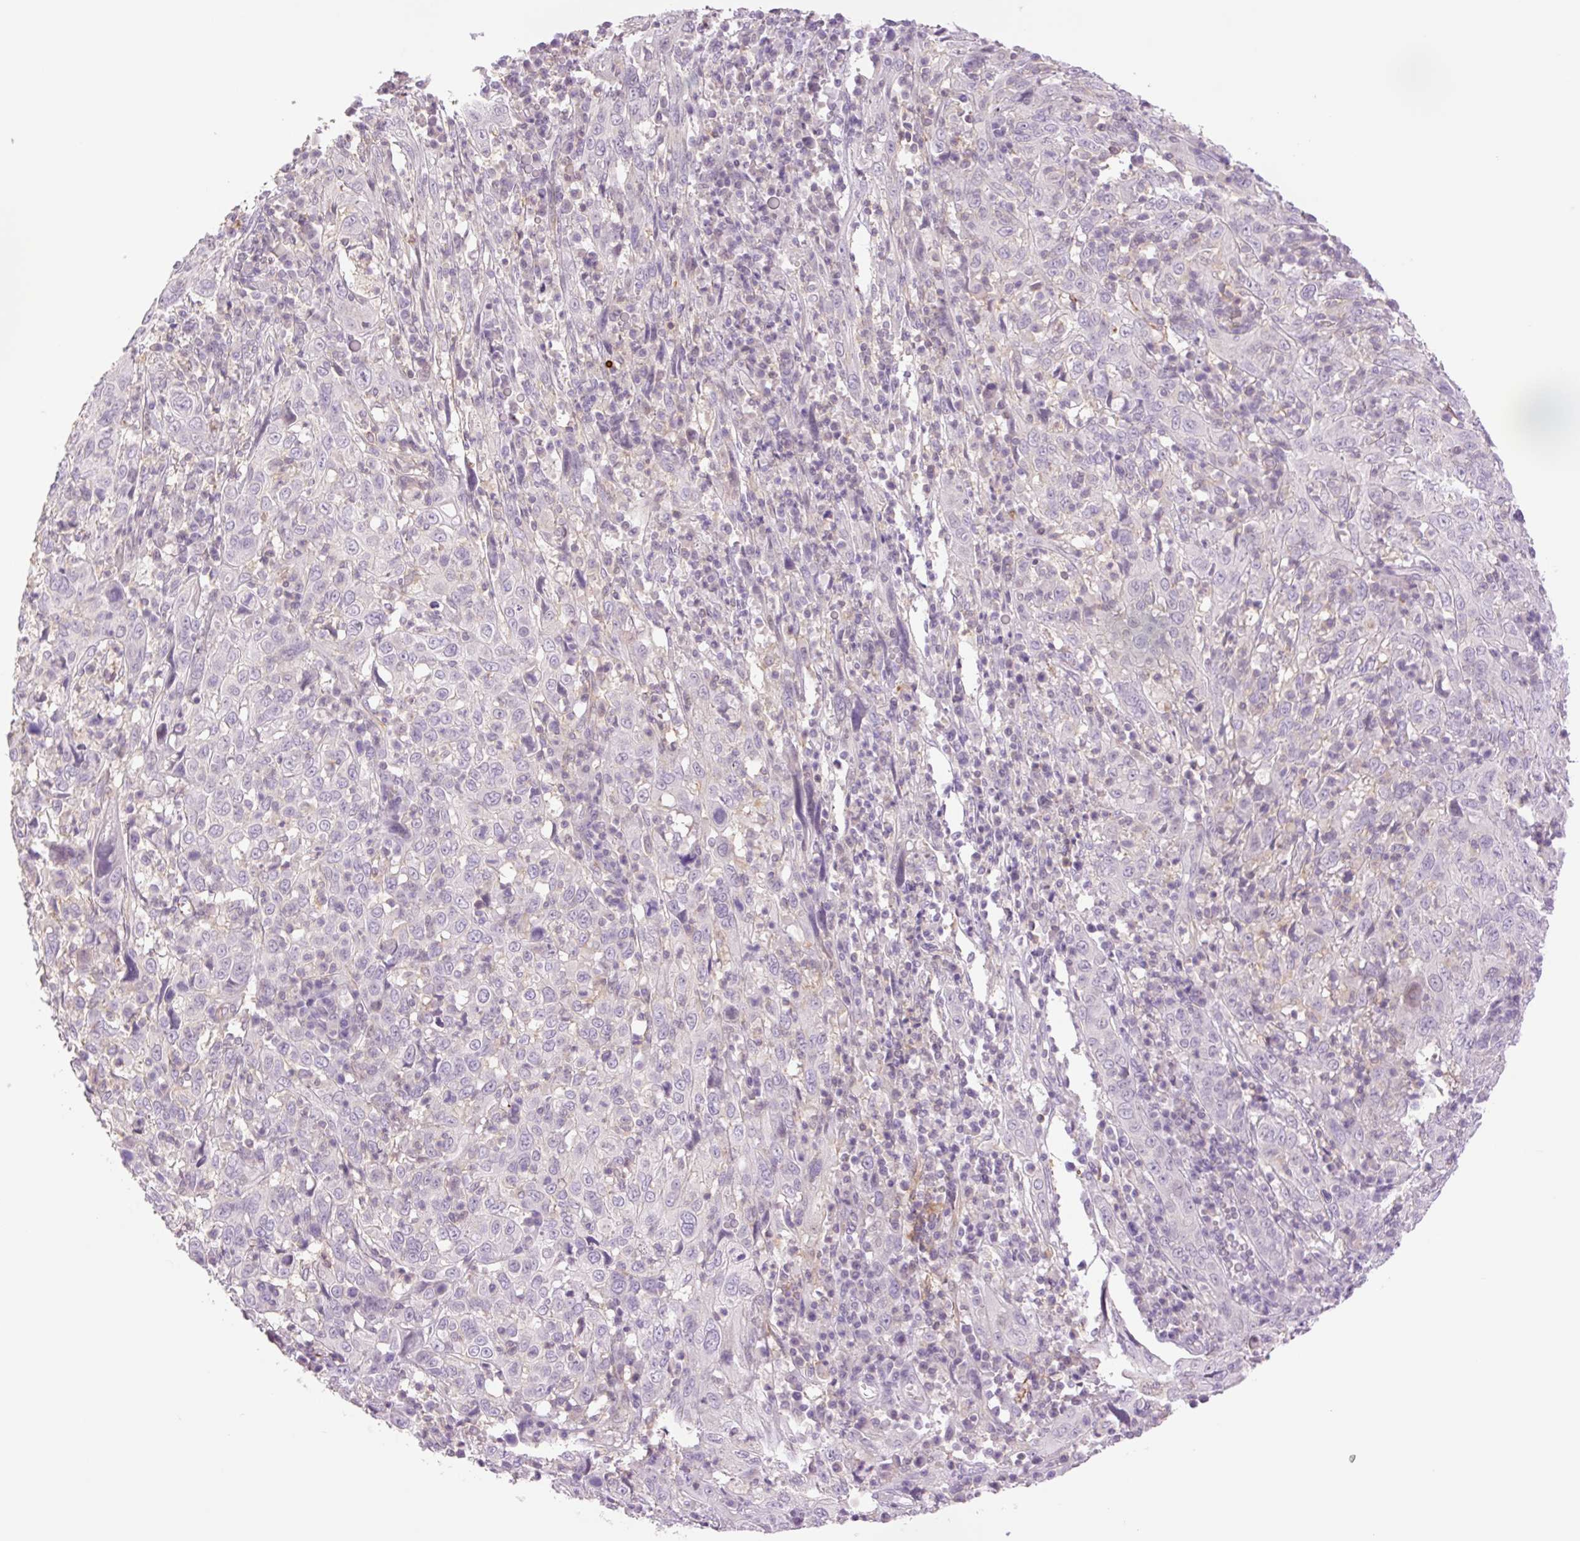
{"staining": {"intensity": "negative", "quantity": "none", "location": "none"}, "tissue": "cervical cancer", "cell_type": "Tumor cells", "image_type": "cancer", "snomed": [{"axis": "morphology", "description": "Squamous cell carcinoma, NOS"}, {"axis": "topography", "description": "Cervix"}], "caption": "Tumor cells are negative for protein expression in human cervical squamous cell carcinoma.", "gene": "ZFYVE21", "patient": {"sex": "female", "age": 46}}